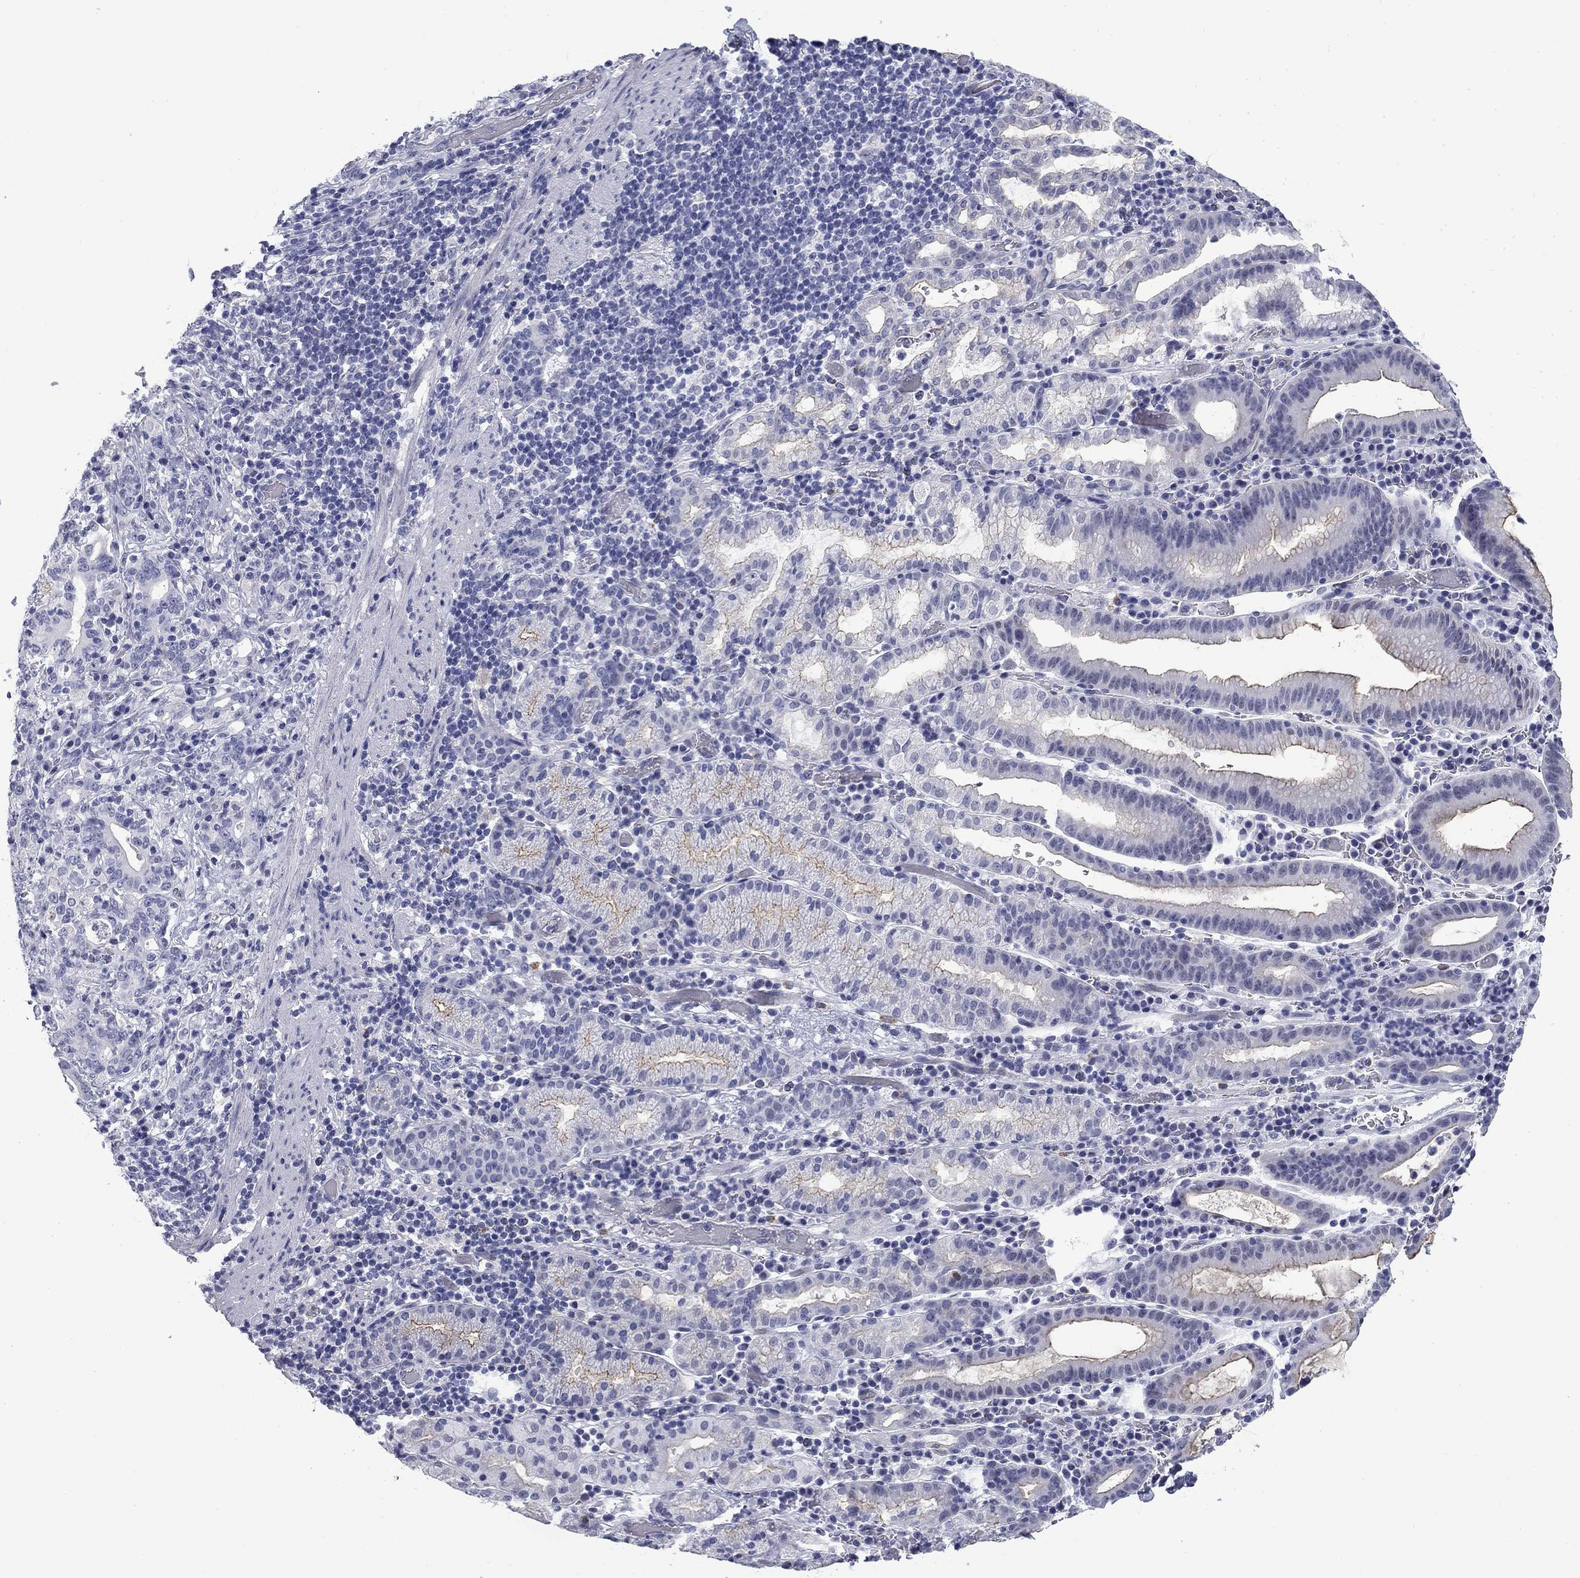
{"staining": {"intensity": "negative", "quantity": "none", "location": "none"}, "tissue": "stomach cancer", "cell_type": "Tumor cells", "image_type": "cancer", "snomed": [{"axis": "morphology", "description": "Adenocarcinoma, NOS"}, {"axis": "topography", "description": "Stomach"}], "caption": "Tumor cells are negative for brown protein staining in stomach cancer.", "gene": "BCL2L14", "patient": {"sex": "male", "age": 79}}